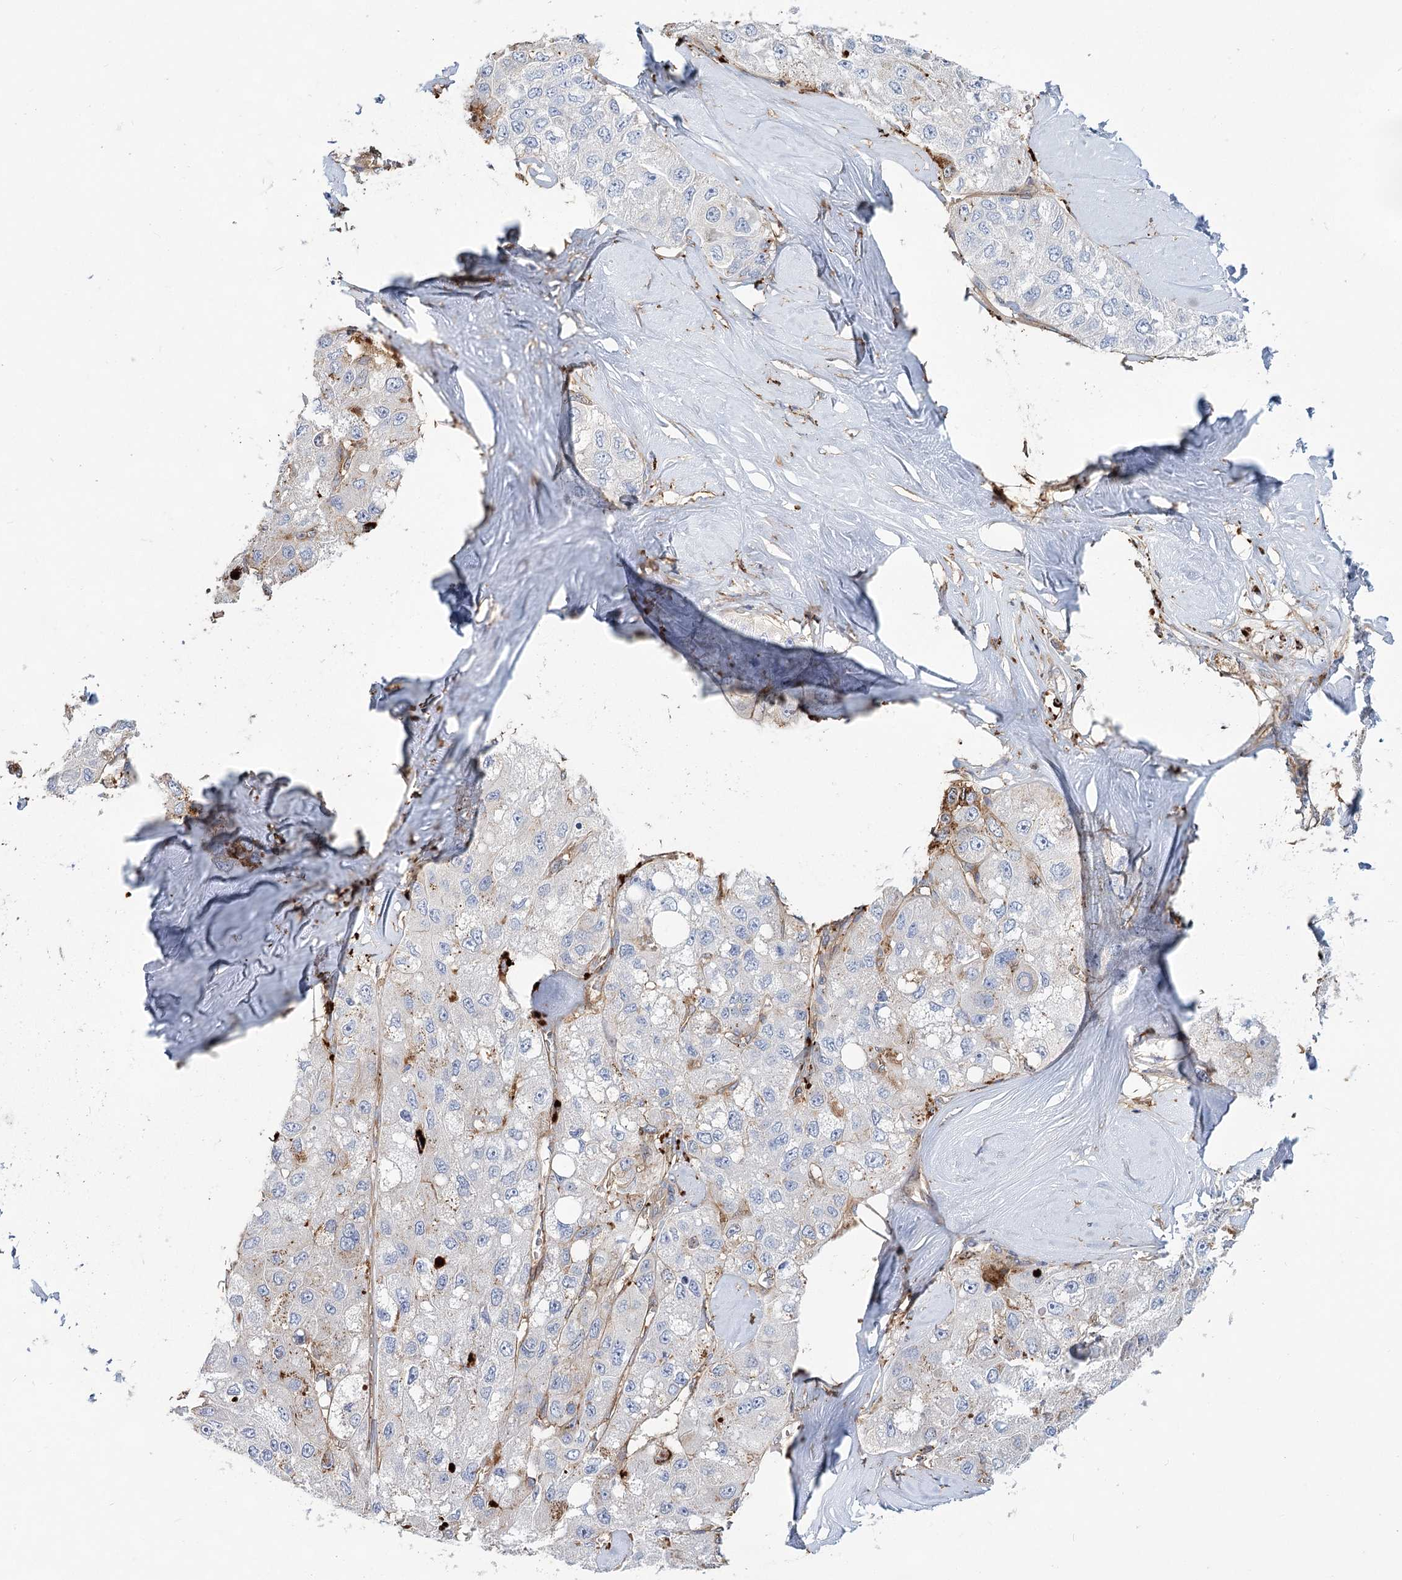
{"staining": {"intensity": "negative", "quantity": "none", "location": "none"}, "tissue": "liver cancer", "cell_type": "Tumor cells", "image_type": "cancer", "snomed": [{"axis": "morphology", "description": "Carcinoma, Hepatocellular, NOS"}, {"axis": "topography", "description": "Liver"}], "caption": "IHC micrograph of human liver cancer stained for a protein (brown), which displays no expression in tumor cells.", "gene": "GUSB", "patient": {"sex": "male", "age": 80}}